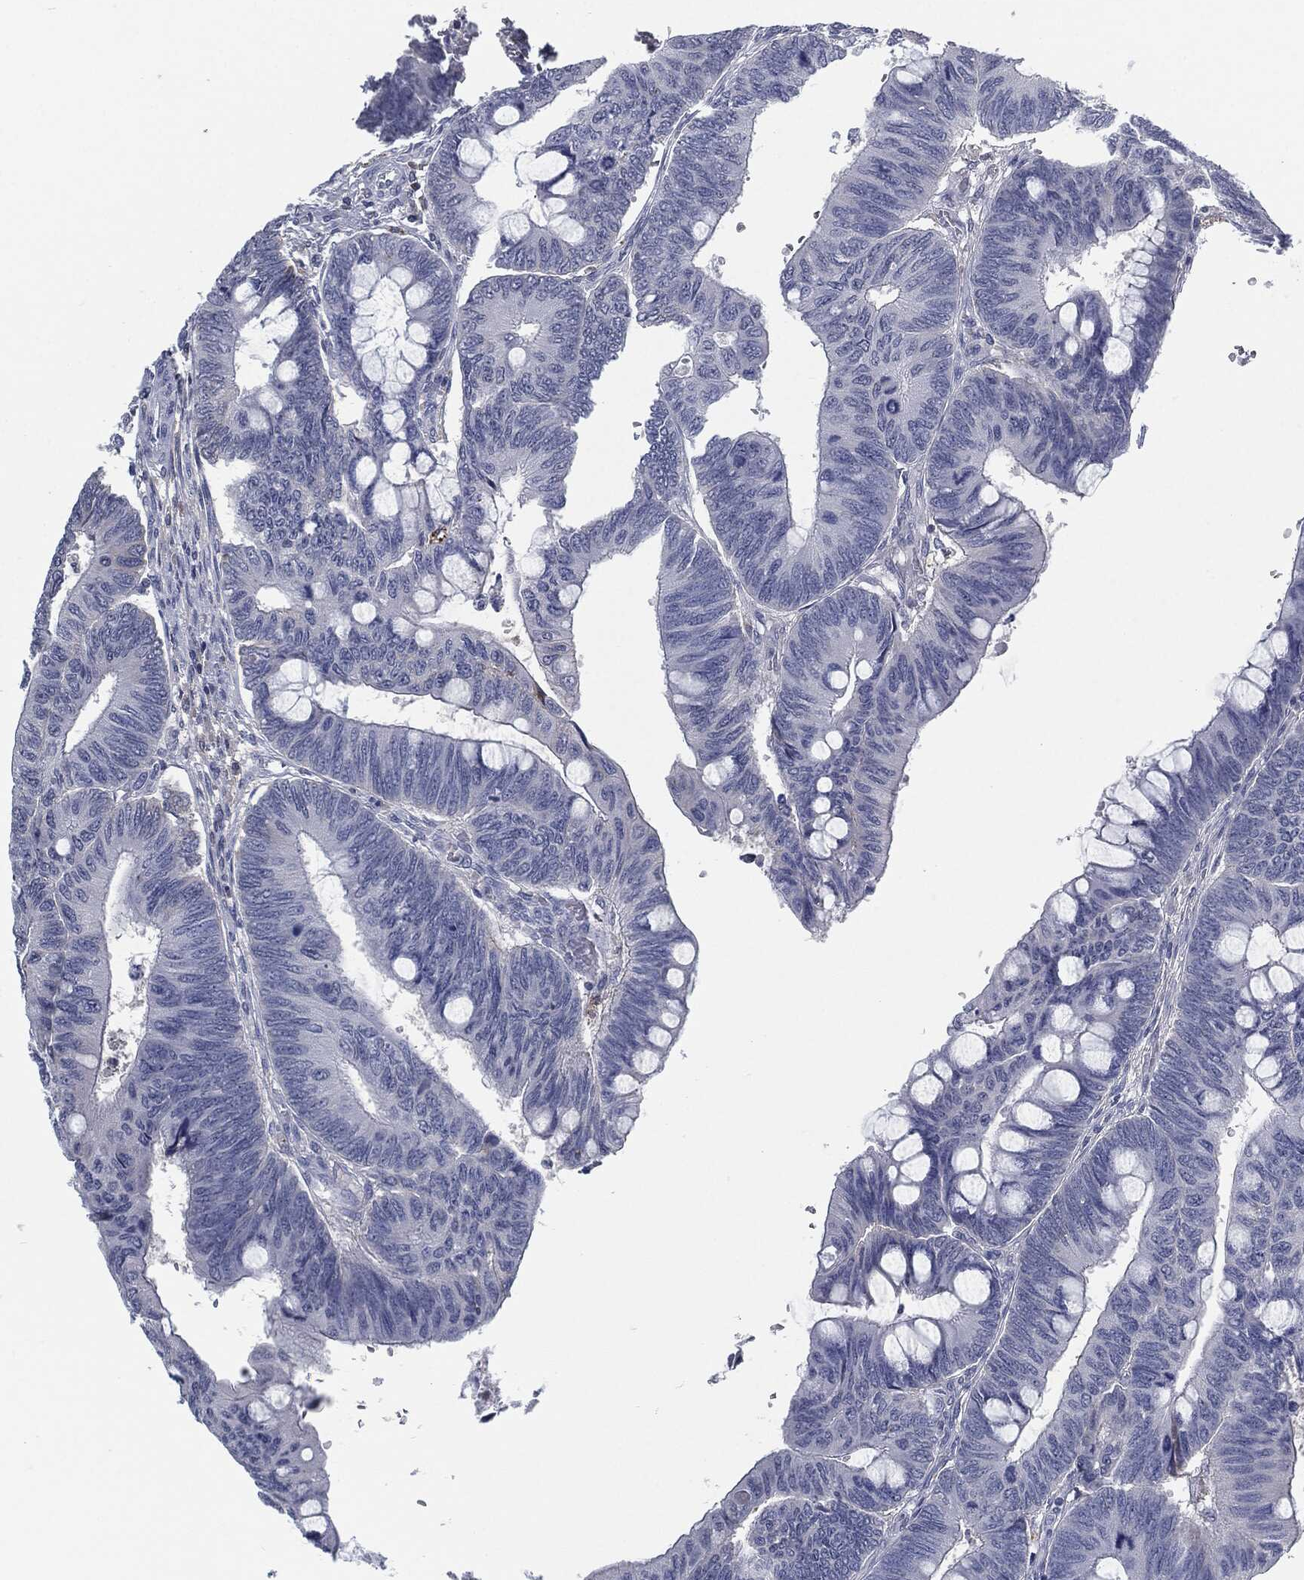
{"staining": {"intensity": "negative", "quantity": "none", "location": "none"}, "tissue": "colorectal cancer", "cell_type": "Tumor cells", "image_type": "cancer", "snomed": [{"axis": "morphology", "description": "Normal tissue, NOS"}, {"axis": "morphology", "description": "Adenocarcinoma, NOS"}, {"axis": "topography", "description": "Rectum"}, {"axis": "topography", "description": "Peripheral nerve tissue"}], "caption": "Immunohistochemistry (IHC) image of colorectal cancer stained for a protein (brown), which reveals no staining in tumor cells. (DAB (3,3'-diaminobenzidine) immunohistochemistry with hematoxylin counter stain).", "gene": "MST1", "patient": {"sex": "male", "age": 92}}